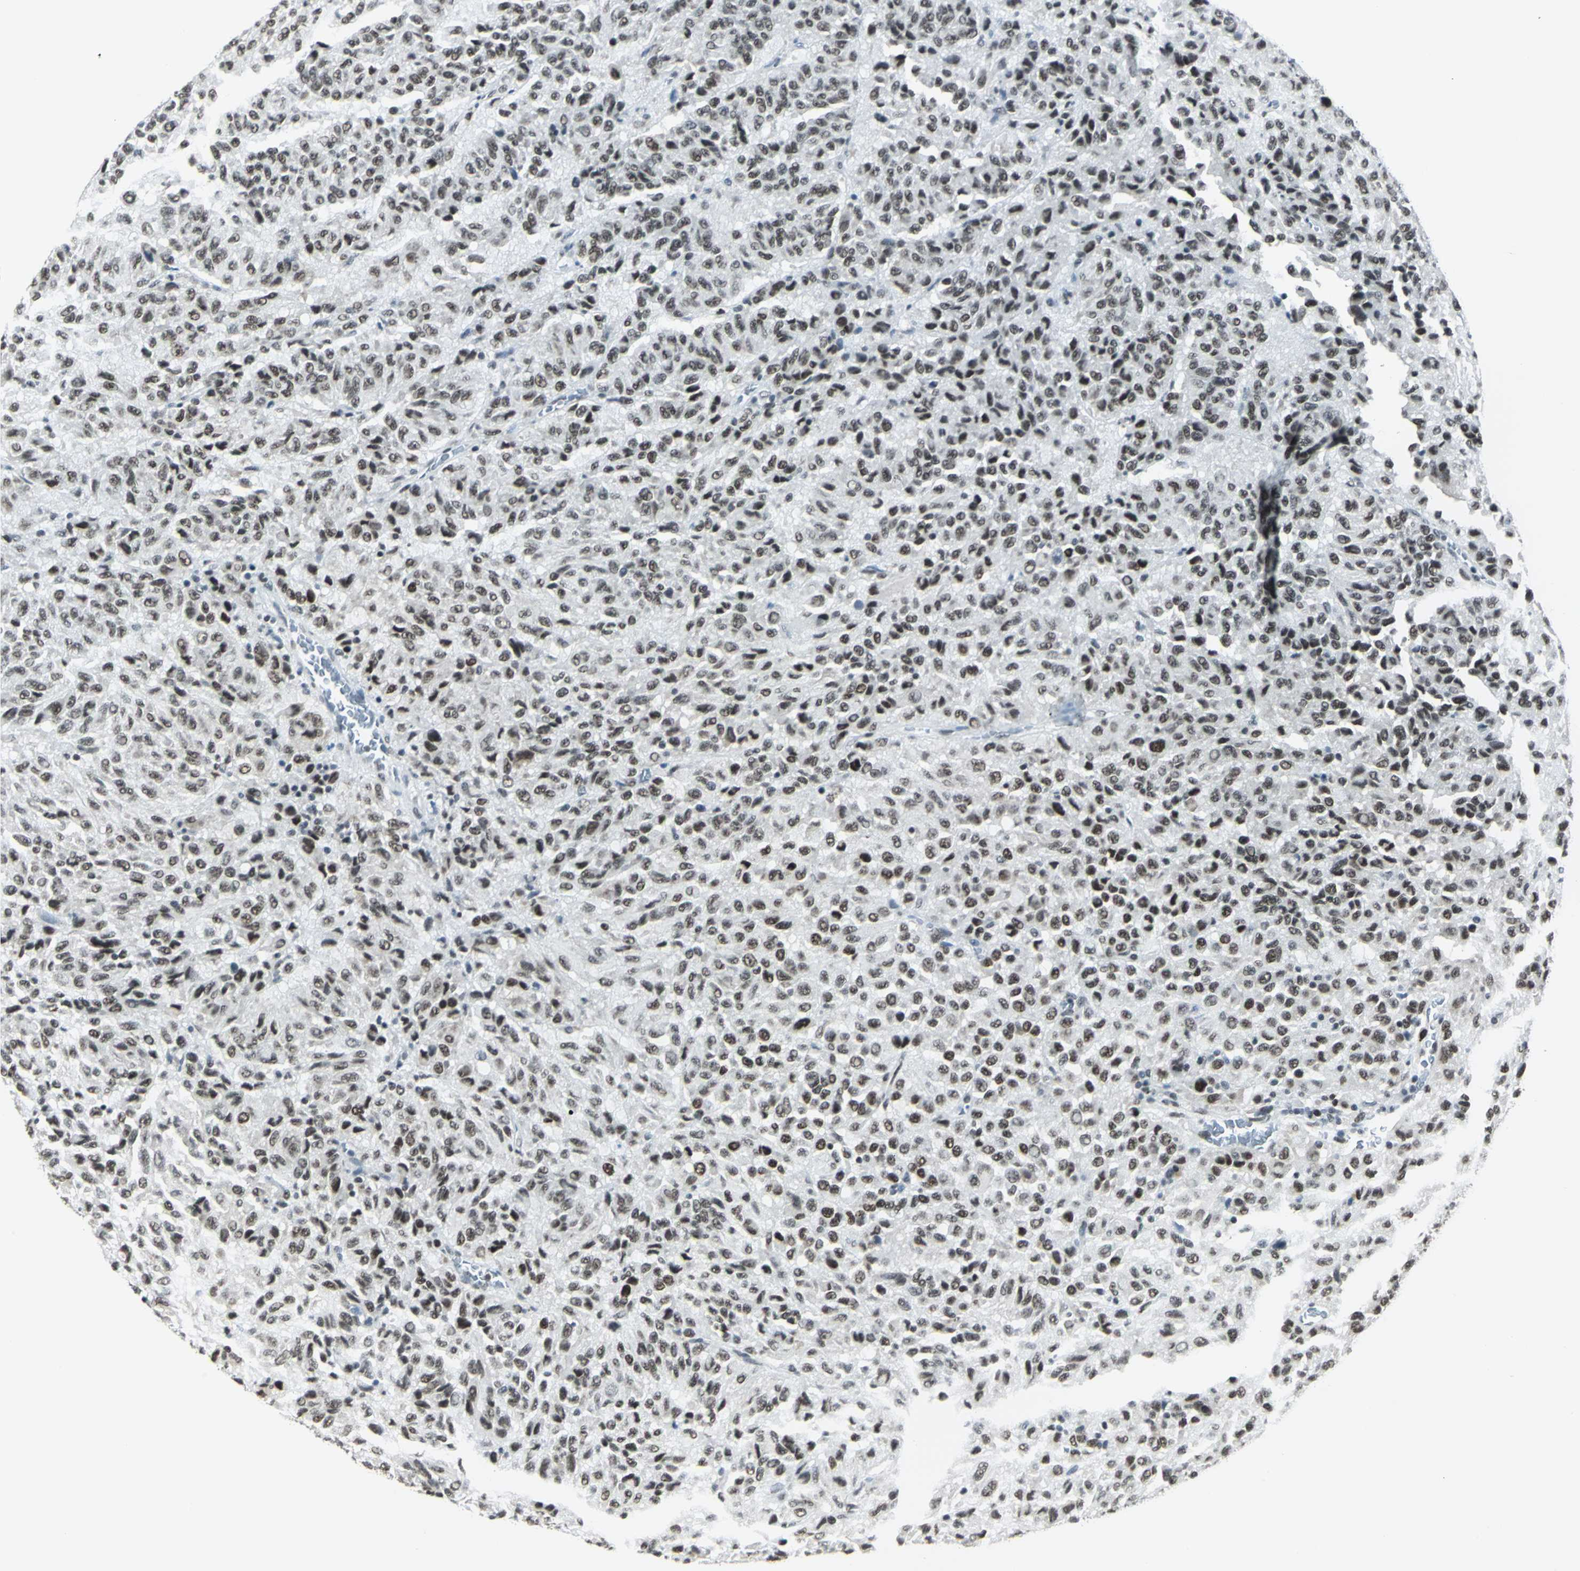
{"staining": {"intensity": "moderate", "quantity": ">75%", "location": "nuclear"}, "tissue": "melanoma", "cell_type": "Tumor cells", "image_type": "cancer", "snomed": [{"axis": "morphology", "description": "Malignant melanoma, Metastatic site"}, {"axis": "topography", "description": "Lung"}], "caption": "Immunohistochemical staining of human malignant melanoma (metastatic site) exhibits medium levels of moderate nuclear expression in about >75% of tumor cells. Ihc stains the protein in brown and the nuclei are stained blue.", "gene": "ADNP", "patient": {"sex": "male", "age": 64}}